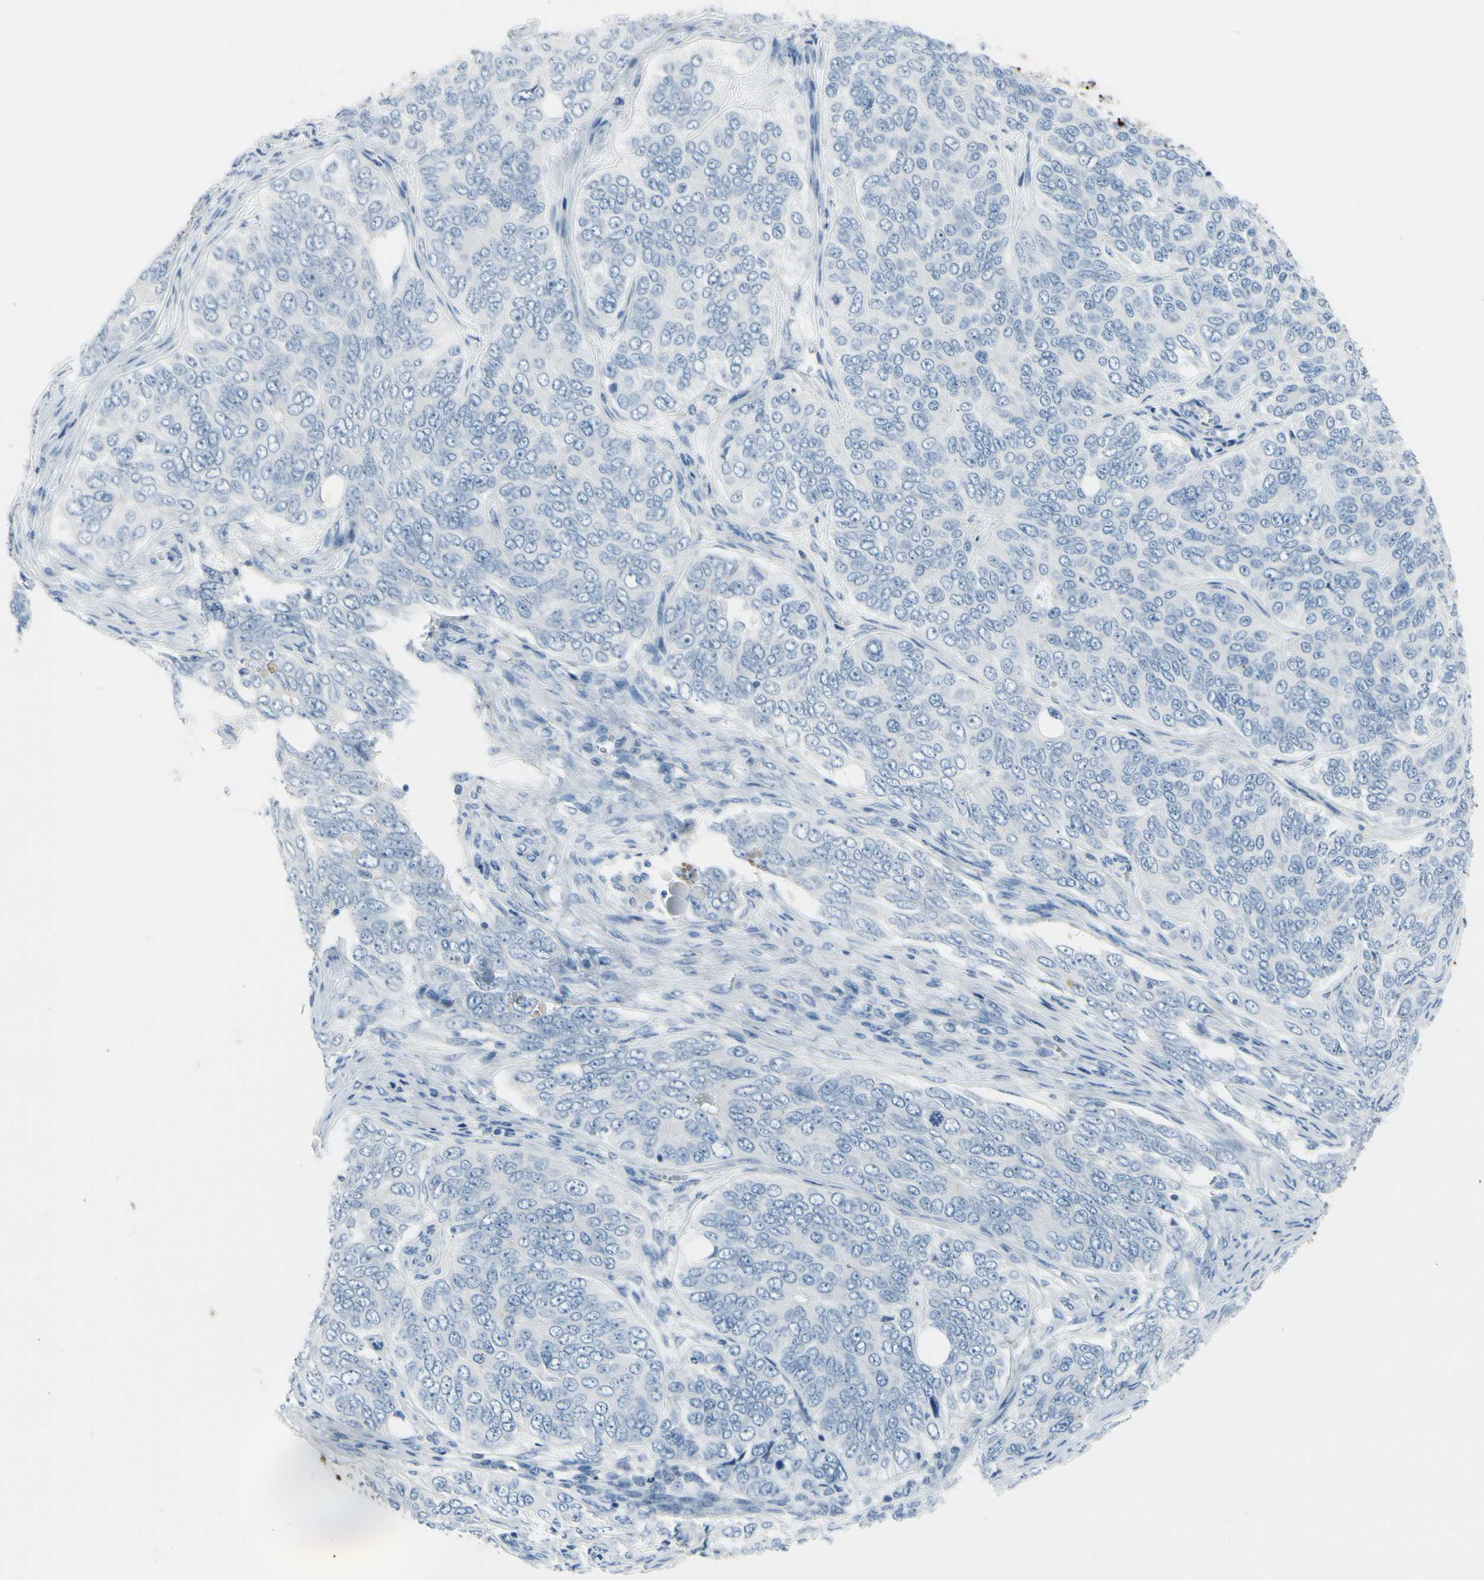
{"staining": {"intensity": "negative", "quantity": "none", "location": "none"}, "tissue": "ovarian cancer", "cell_type": "Tumor cells", "image_type": "cancer", "snomed": [{"axis": "morphology", "description": "Carcinoma, endometroid"}, {"axis": "topography", "description": "Ovary"}], "caption": "There is no significant staining in tumor cells of ovarian cancer.", "gene": "MUC5B", "patient": {"sex": "female", "age": 51}}